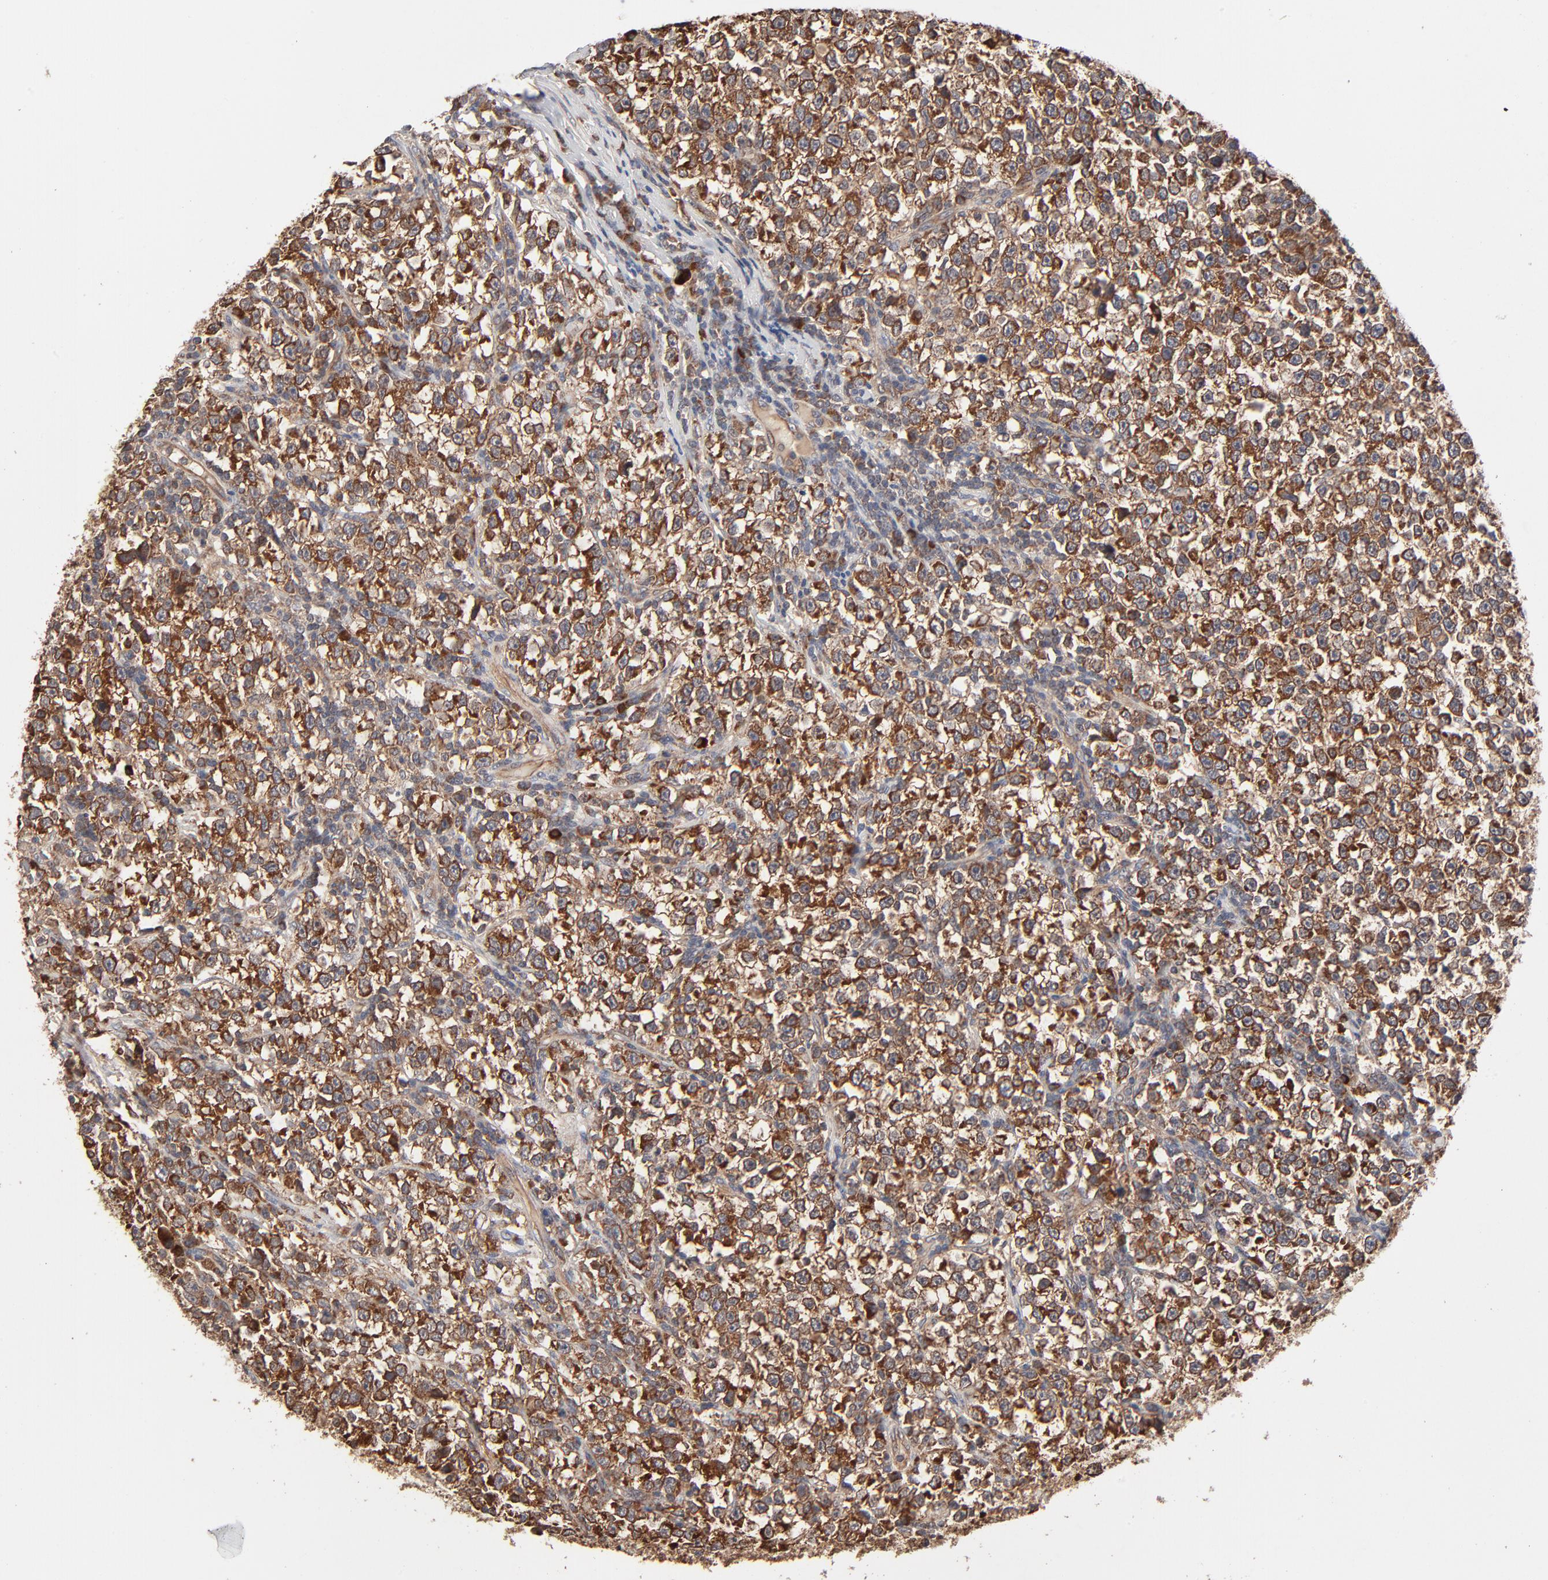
{"staining": {"intensity": "strong", "quantity": ">75%", "location": "cytoplasmic/membranous"}, "tissue": "testis cancer", "cell_type": "Tumor cells", "image_type": "cancer", "snomed": [{"axis": "morphology", "description": "Seminoma, NOS"}, {"axis": "topography", "description": "Testis"}], "caption": "Immunohistochemistry (IHC) of human seminoma (testis) displays high levels of strong cytoplasmic/membranous staining in approximately >75% of tumor cells.", "gene": "ABLIM3", "patient": {"sex": "male", "age": 43}}